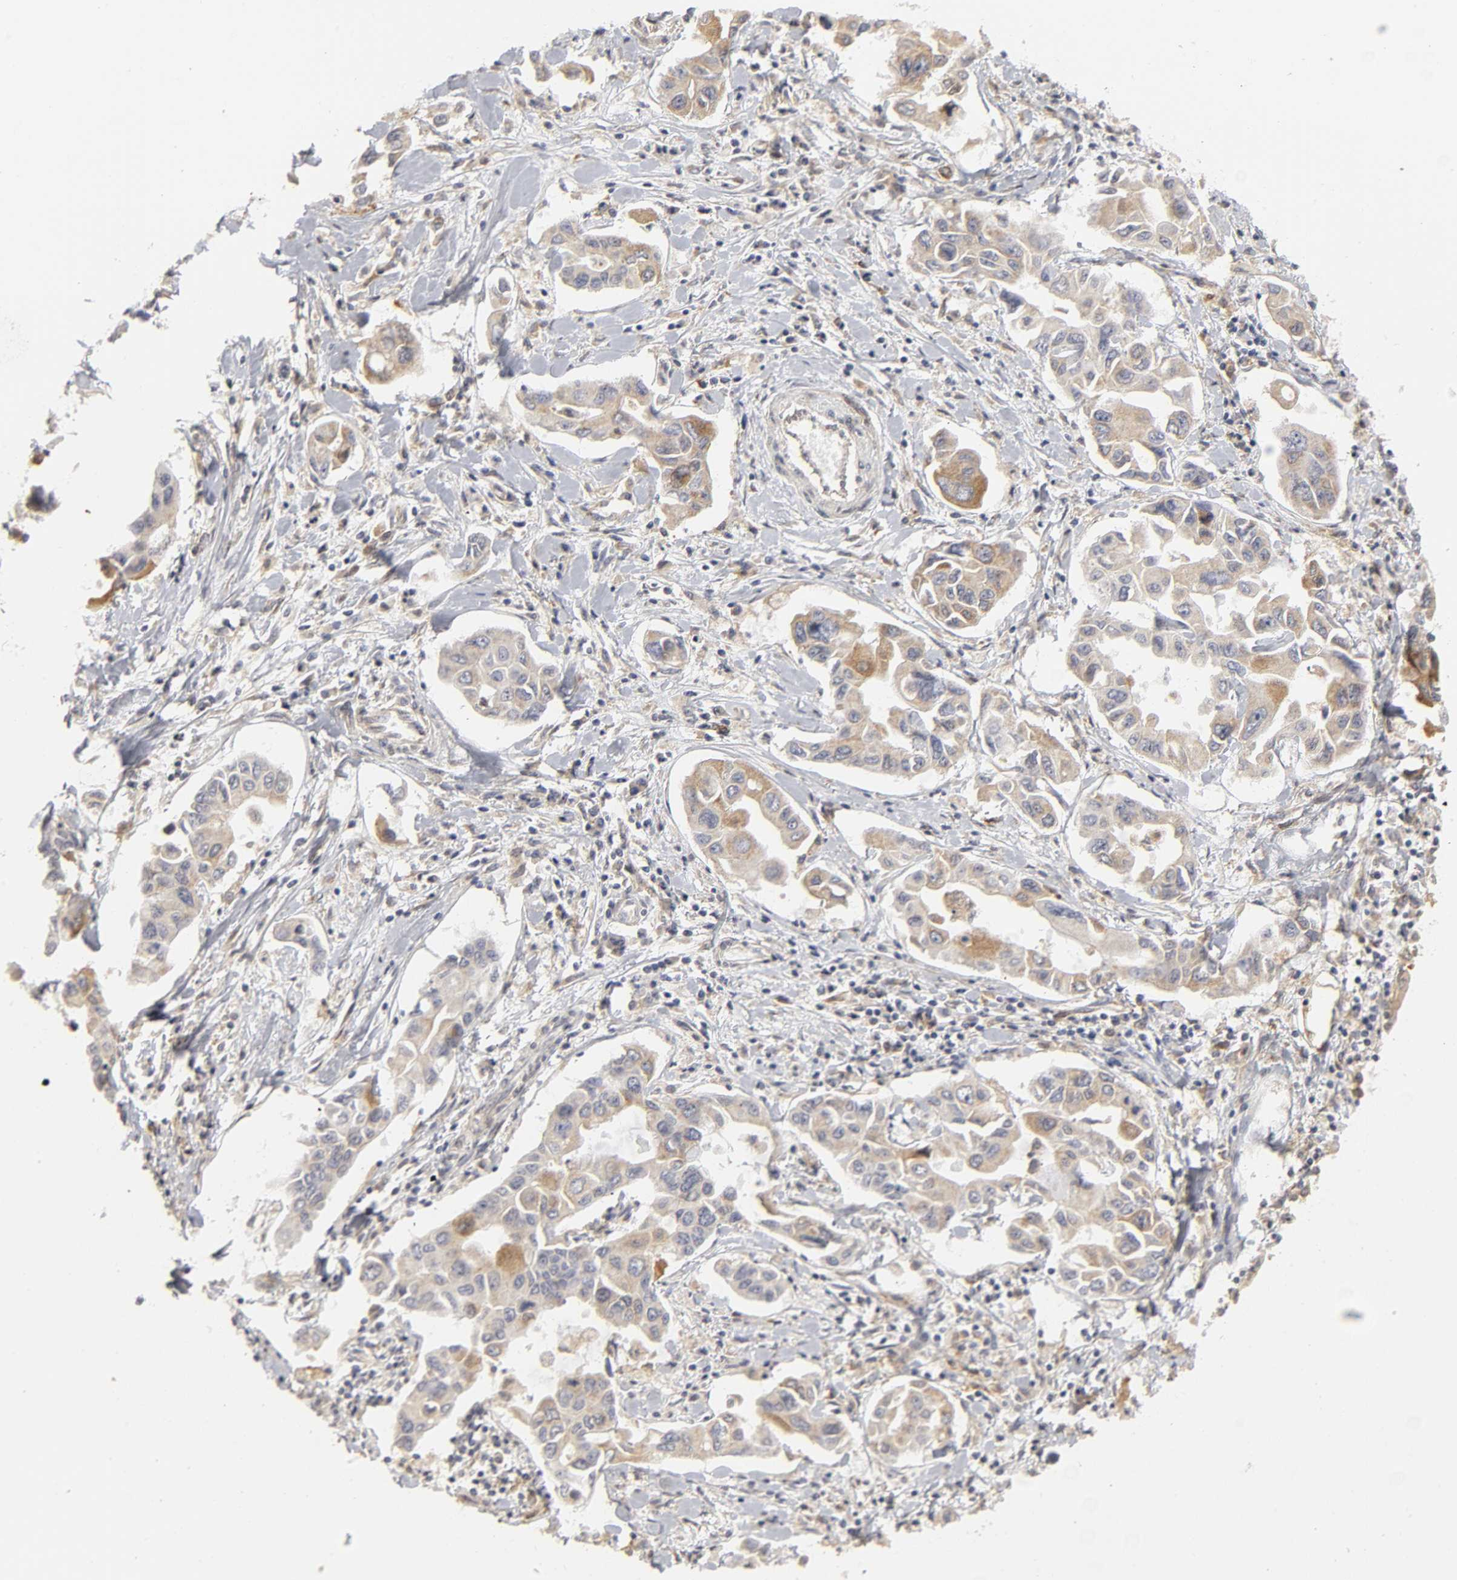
{"staining": {"intensity": "moderate", "quantity": ">75%", "location": "cytoplasmic/membranous"}, "tissue": "lung cancer", "cell_type": "Tumor cells", "image_type": "cancer", "snomed": [{"axis": "morphology", "description": "Adenocarcinoma, NOS"}, {"axis": "topography", "description": "Lymph node"}, {"axis": "topography", "description": "Lung"}], "caption": "About >75% of tumor cells in human lung cancer reveal moderate cytoplasmic/membranous protein staining as visualized by brown immunohistochemical staining.", "gene": "POR", "patient": {"sex": "male", "age": 64}}